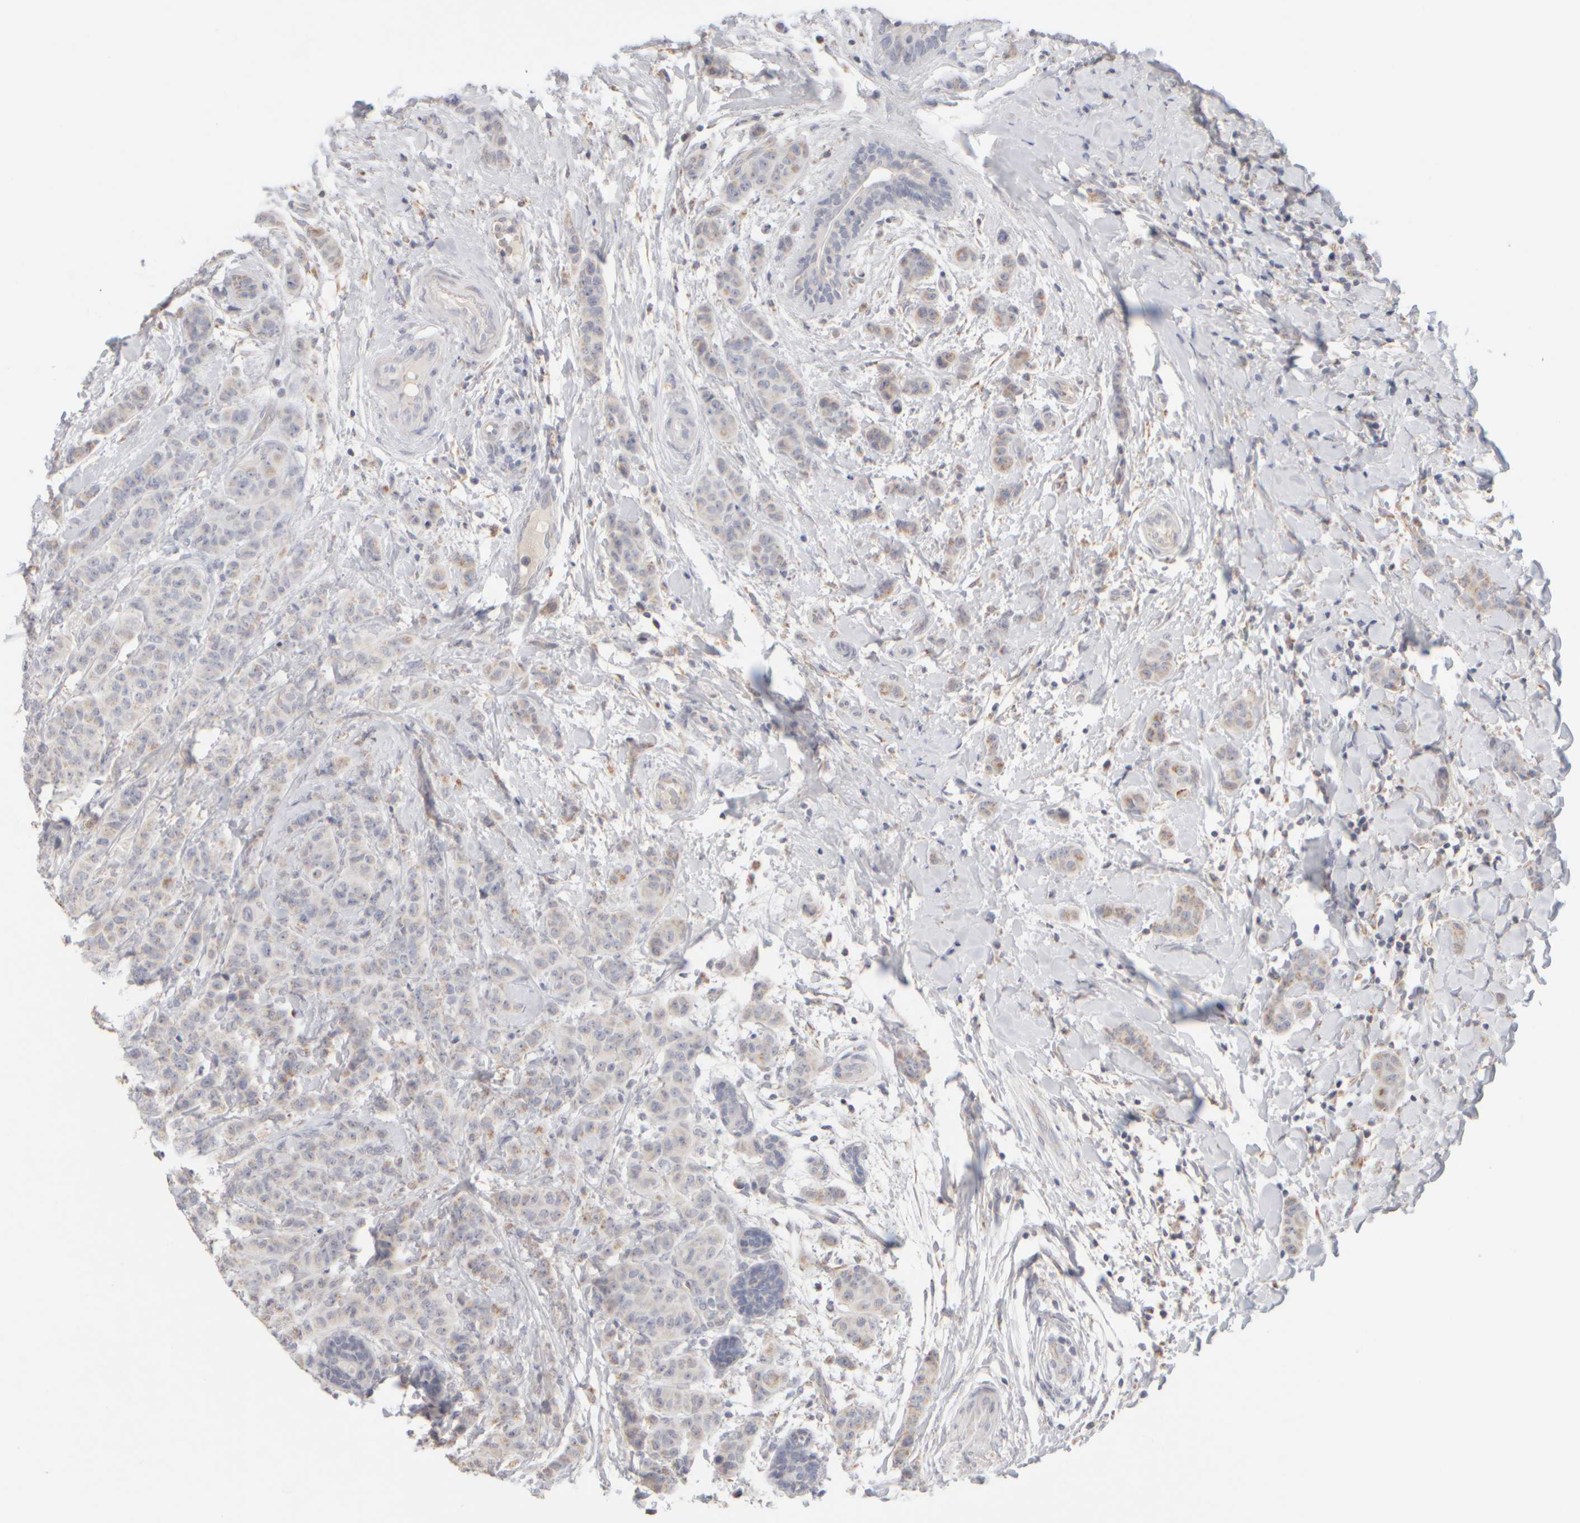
{"staining": {"intensity": "weak", "quantity": "<25%", "location": "cytoplasmic/membranous"}, "tissue": "breast cancer", "cell_type": "Tumor cells", "image_type": "cancer", "snomed": [{"axis": "morphology", "description": "Normal tissue, NOS"}, {"axis": "morphology", "description": "Duct carcinoma"}, {"axis": "topography", "description": "Breast"}], "caption": "Immunohistochemistry of human breast cancer (infiltrating ductal carcinoma) displays no positivity in tumor cells. (DAB immunohistochemistry with hematoxylin counter stain).", "gene": "ZNF112", "patient": {"sex": "female", "age": 40}}